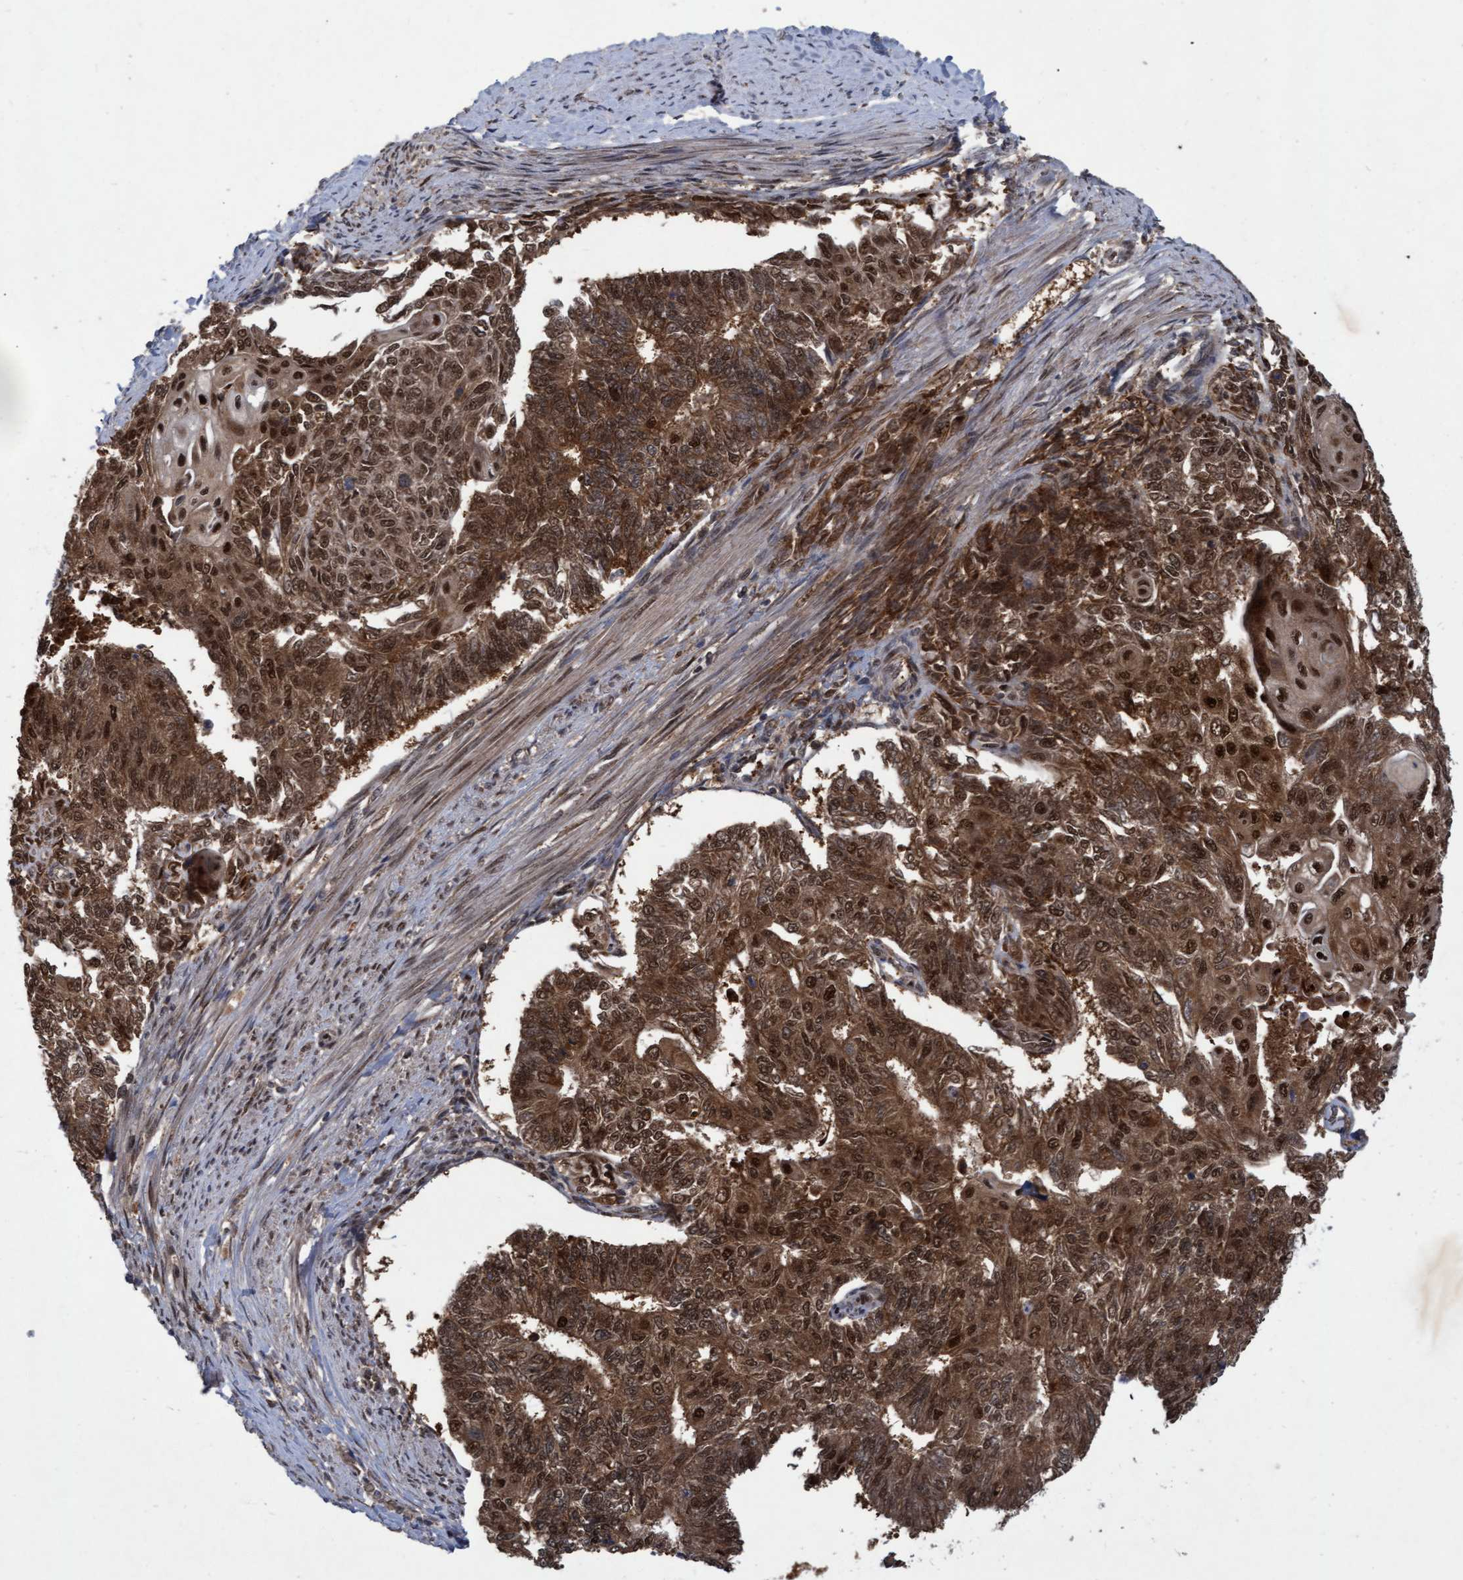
{"staining": {"intensity": "strong", "quantity": ">75%", "location": "cytoplasmic/membranous,nuclear"}, "tissue": "endometrial cancer", "cell_type": "Tumor cells", "image_type": "cancer", "snomed": [{"axis": "morphology", "description": "Adenocarcinoma, NOS"}, {"axis": "topography", "description": "Endometrium"}], "caption": "A histopathology image of human endometrial adenocarcinoma stained for a protein shows strong cytoplasmic/membranous and nuclear brown staining in tumor cells.", "gene": "PSMB6", "patient": {"sex": "female", "age": 32}}